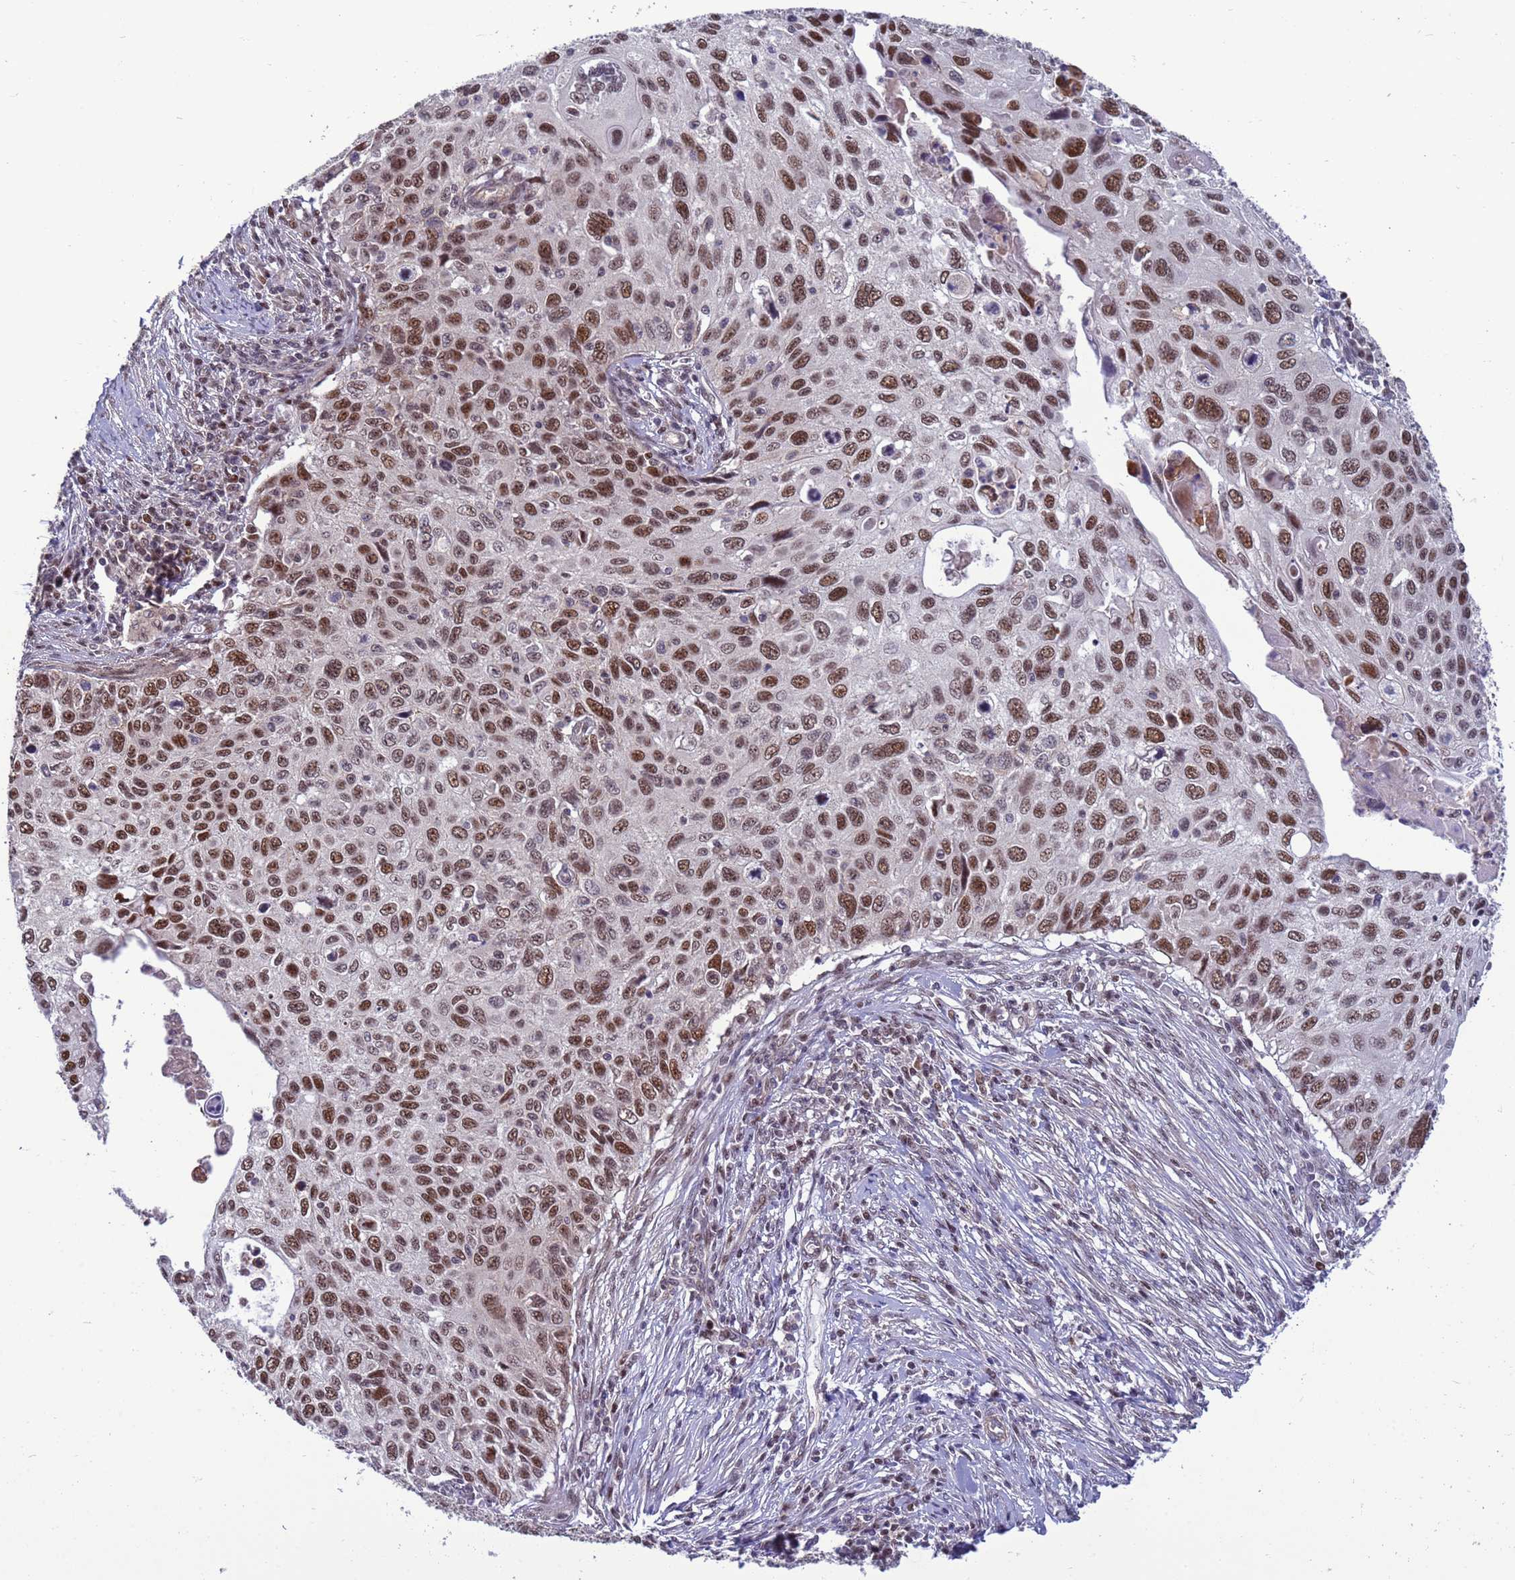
{"staining": {"intensity": "strong", "quantity": ">75%", "location": "nuclear"}, "tissue": "cervical cancer", "cell_type": "Tumor cells", "image_type": "cancer", "snomed": [{"axis": "morphology", "description": "Squamous cell carcinoma, NOS"}, {"axis": "topography", "description": "Cervix"}], "caption": "Immunohistochemical staining of cervical cancer (squamous cell carcinoma) shows strong nuclear protein staining in about >75% of tumor cells. The protein of interest is stained brown, and the nuclei are stained in blue (DAB IHC with brightfield microscopy, high magnification).", "gene": "NSL1", "patient": {"sex": "female", "age": 70}}